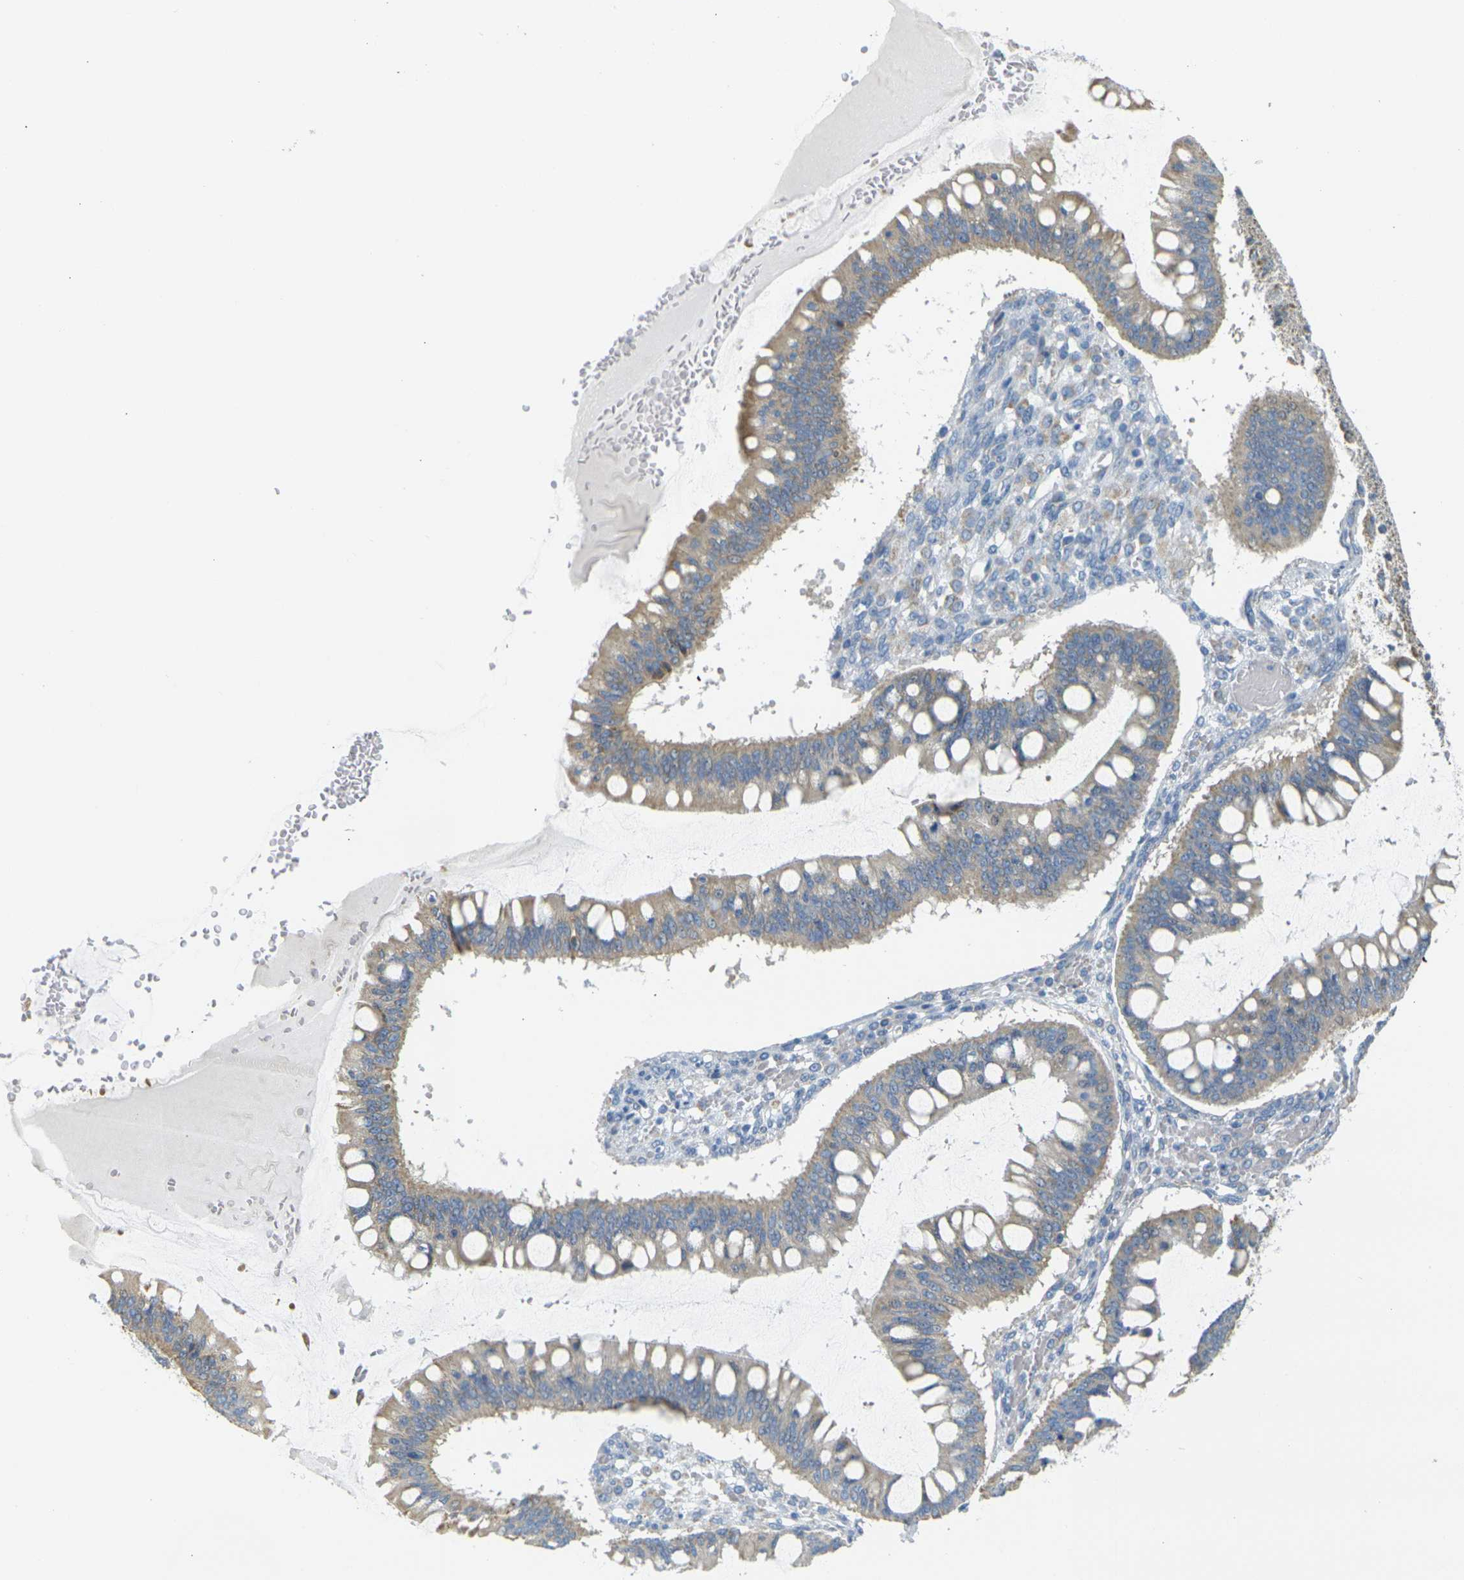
{"staining": {"intensity": "weak", "quantity": ">75%", "location": "cytoplasmic/membranous"}, "tissue": "ovarian cancer", "cell_type": "Tumor cells", "image_type": "cancer", "snomed": [{"axis": "morphology", "description": "Cystadenocarcinoma, mucinous, NOS"}, {"axis": "topography", "description": "Ovary"}], "caption": "This is an image of IHC staining of ovarian mucinous cystadenocarcinoma, which shows weak positivity in the cytoplasmic/membranous of tumor cells.", "gene": "PARD6B", "patient": {"sex": "female", "age": 73}}